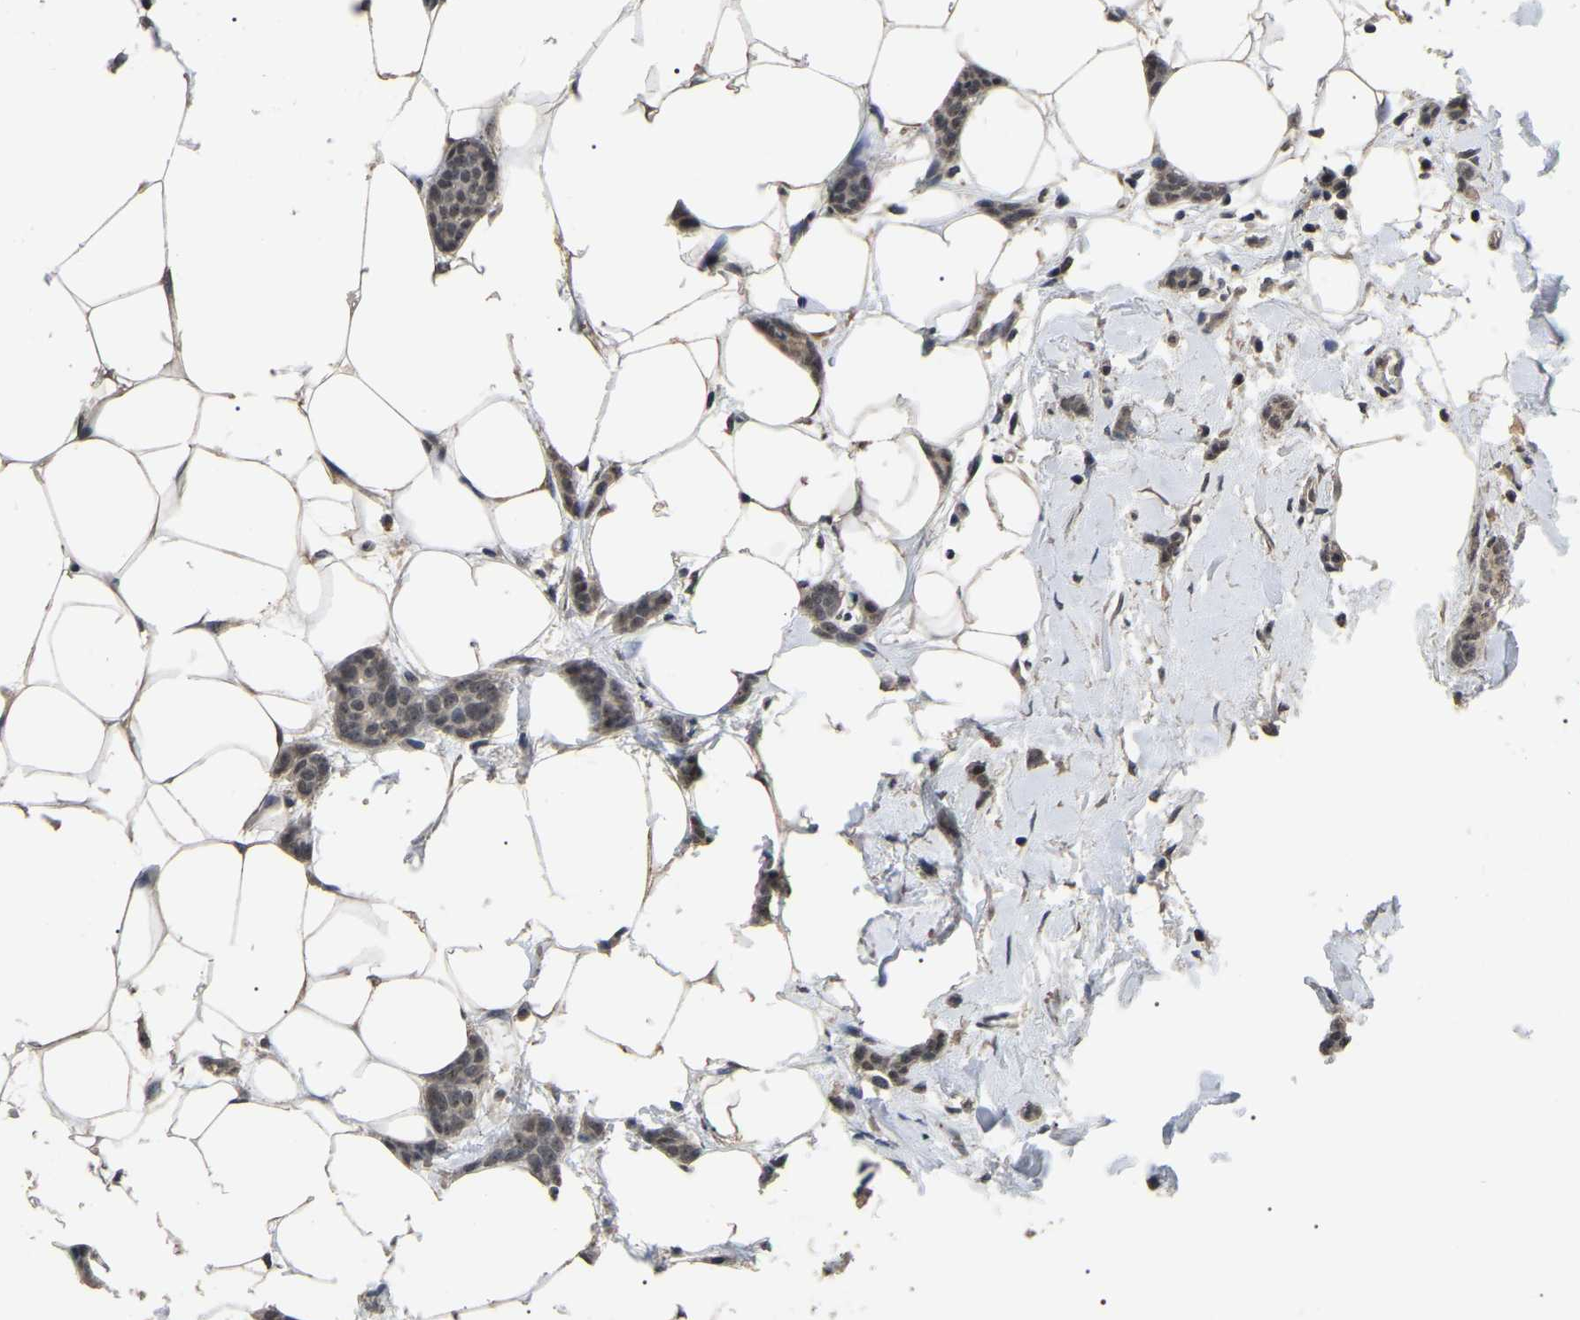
{"staining": {"intensity": "weak", "quantity": ">75%", "location": "nuclear"}, "tissue": "breast cancer", "cell_type": "Tumor cells", "image_type": "cancer", "snomed": [{"axis": "morphology", "description": "Lobular carcinoma"}, {"axis": "topography", "description": "Skin"}, {"axis": "topography", "description": "Breast"}], "caption": "The histopathology image reveals immunohistochemical staining of breast lobular carcinoma. There is weak nuclear expression is appreciated in about >75% of tumor cells.", "gene": "PPM1E", "patient": {"sex": "female", "age": 46}}